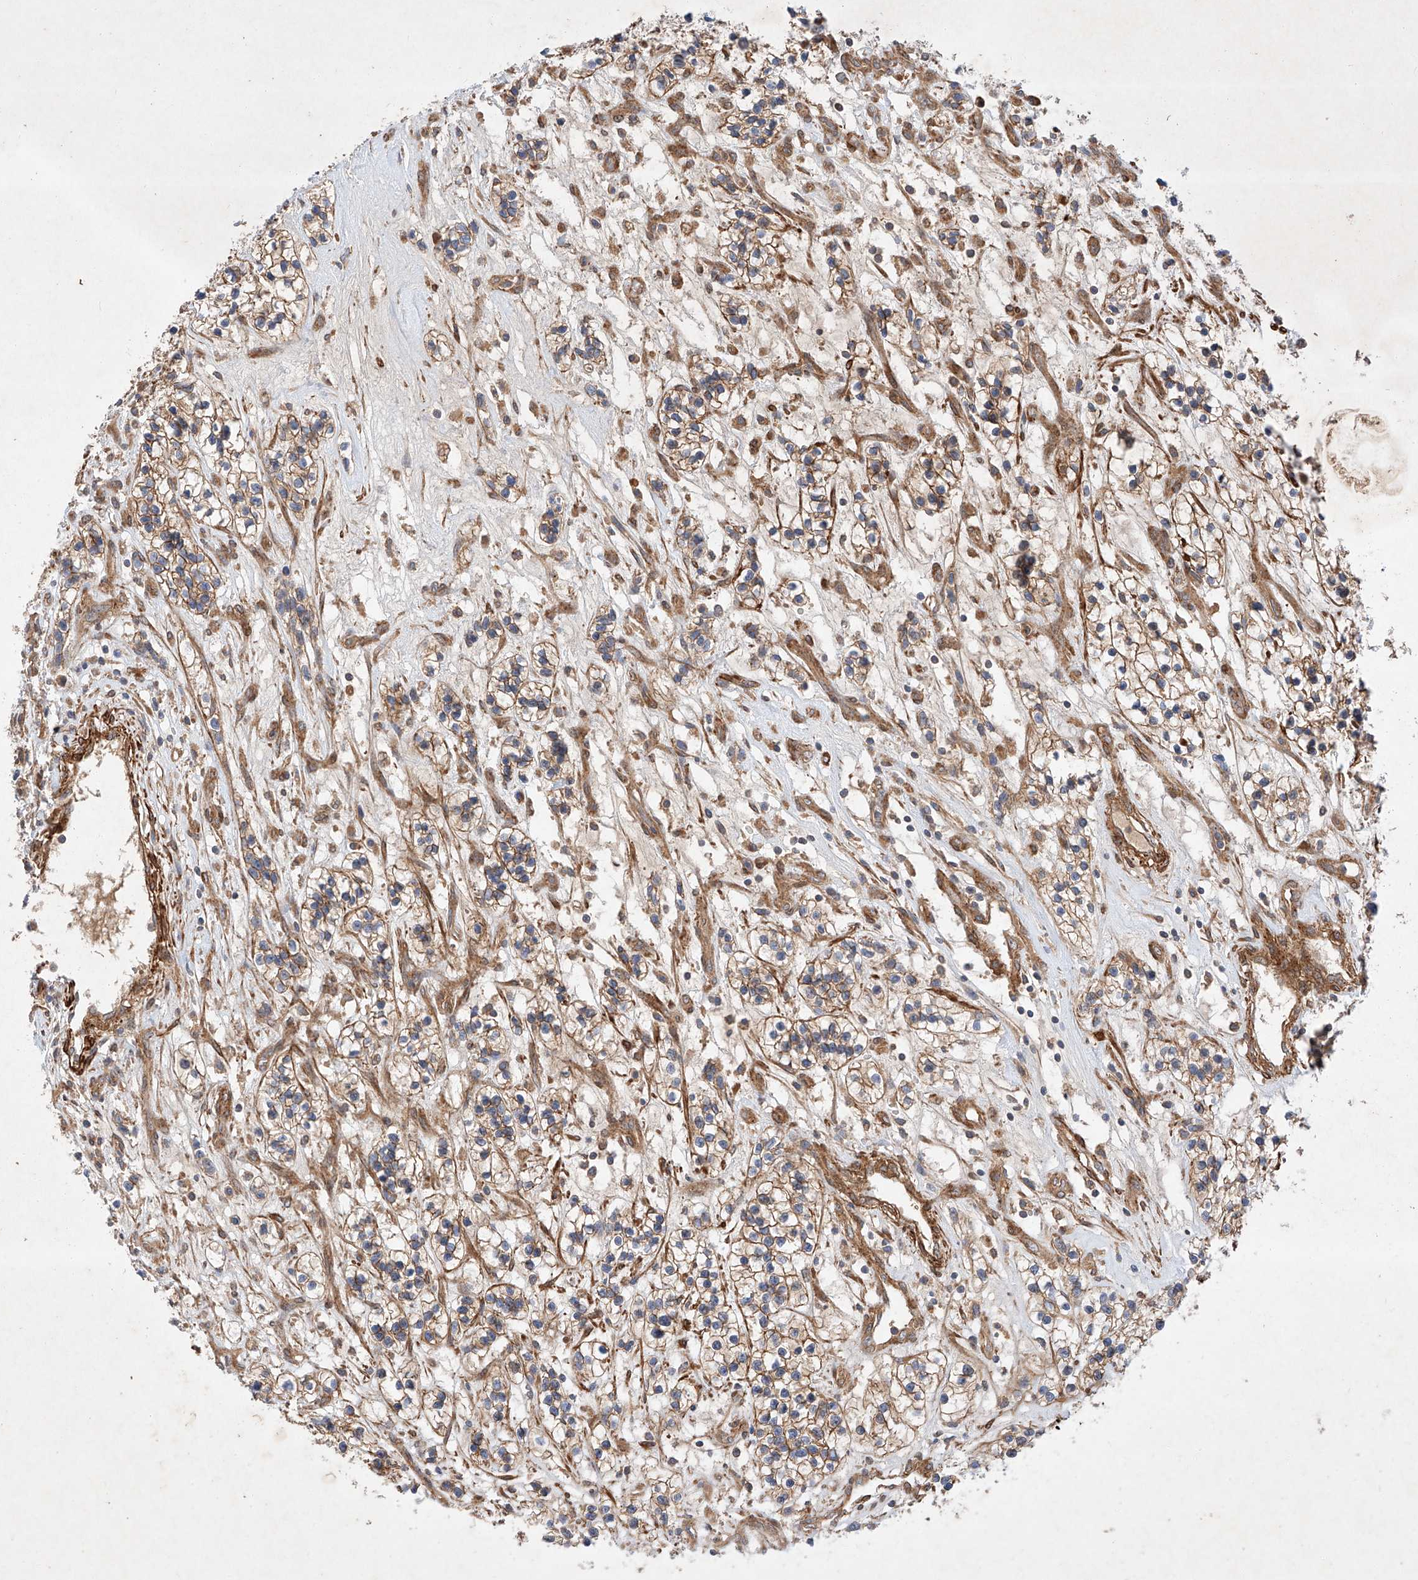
{"staining": {"intensity": "moderate", "quantity": ">75%", "location": "cytoplasmic/membranous"}, "tissue": "renal cancer", "cell_type": "Tumor cells", "image_type": "cancer", "snomed": [{"axis": "morphology", "description": "Adenocarcinoma, NOS"}, {"axis": "topography", "description": "Kidney"}], "caption": "Renal cancer (adenocarcinoma) stained with a protein marker displays moderate staining in tumor cells.", "gene": "RAB23", "patient": {"sex": "female", "age": 57}}